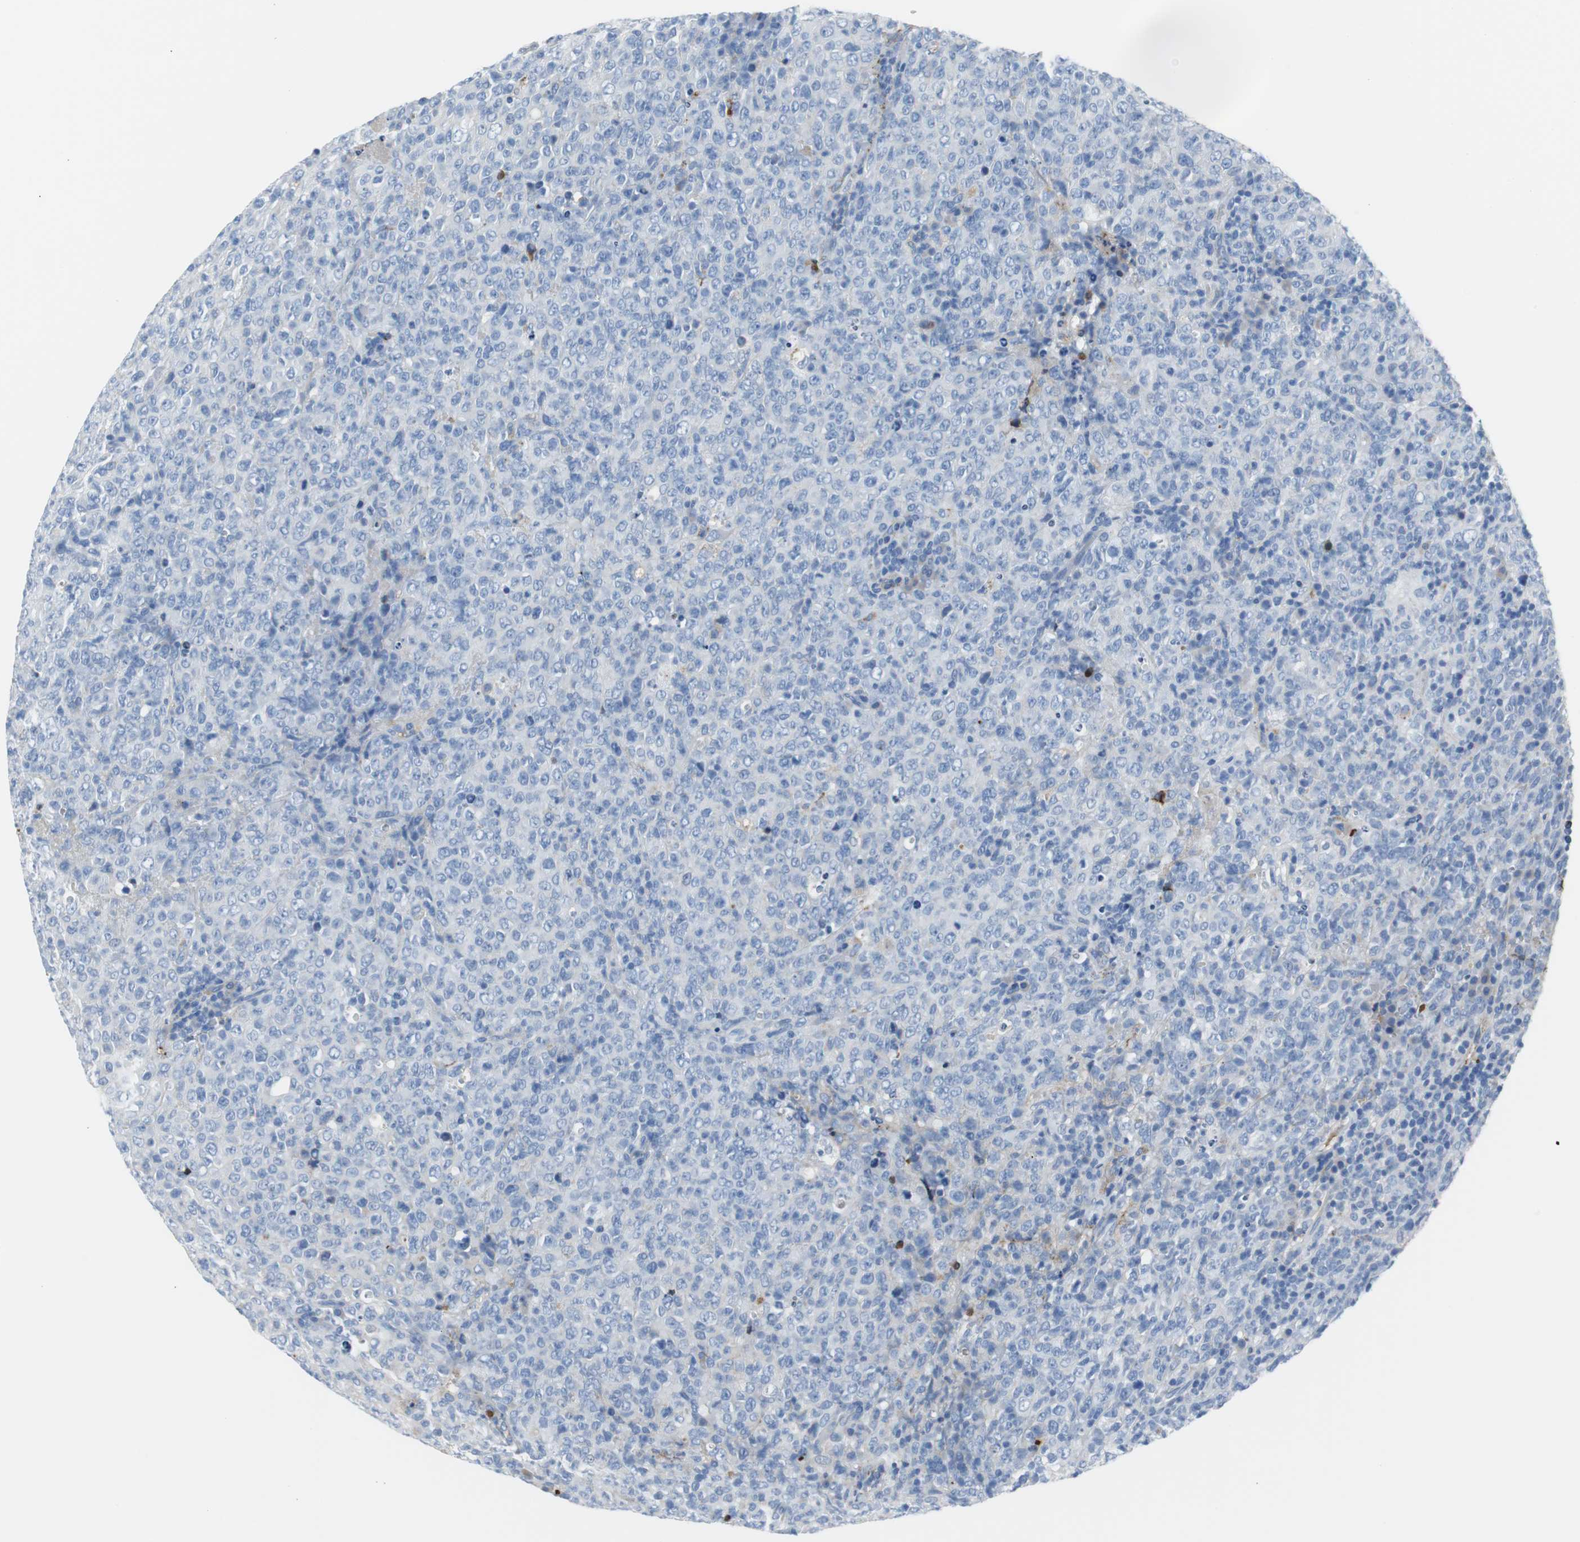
{"staining": {"intensity": "weak", "quantity": "<25%", "location": "cytoplasmic/membranous"}, "tissue": "lymphoma", "cell_type": "Tumor cells", "image_type": "cancer", "snomed": [{"axis": "morphology", "description": "Malignant lymphoma, non-Hodgkin's type, High grade"}, {"axis": "topography", "description": "Tonsil"}], "caption": "DAB immunohistochemical staining of lymphoma exhibits no significant positivity in tumor cells.", "gene": "APCS", "patient": {"sex": "female", "age": 36}}